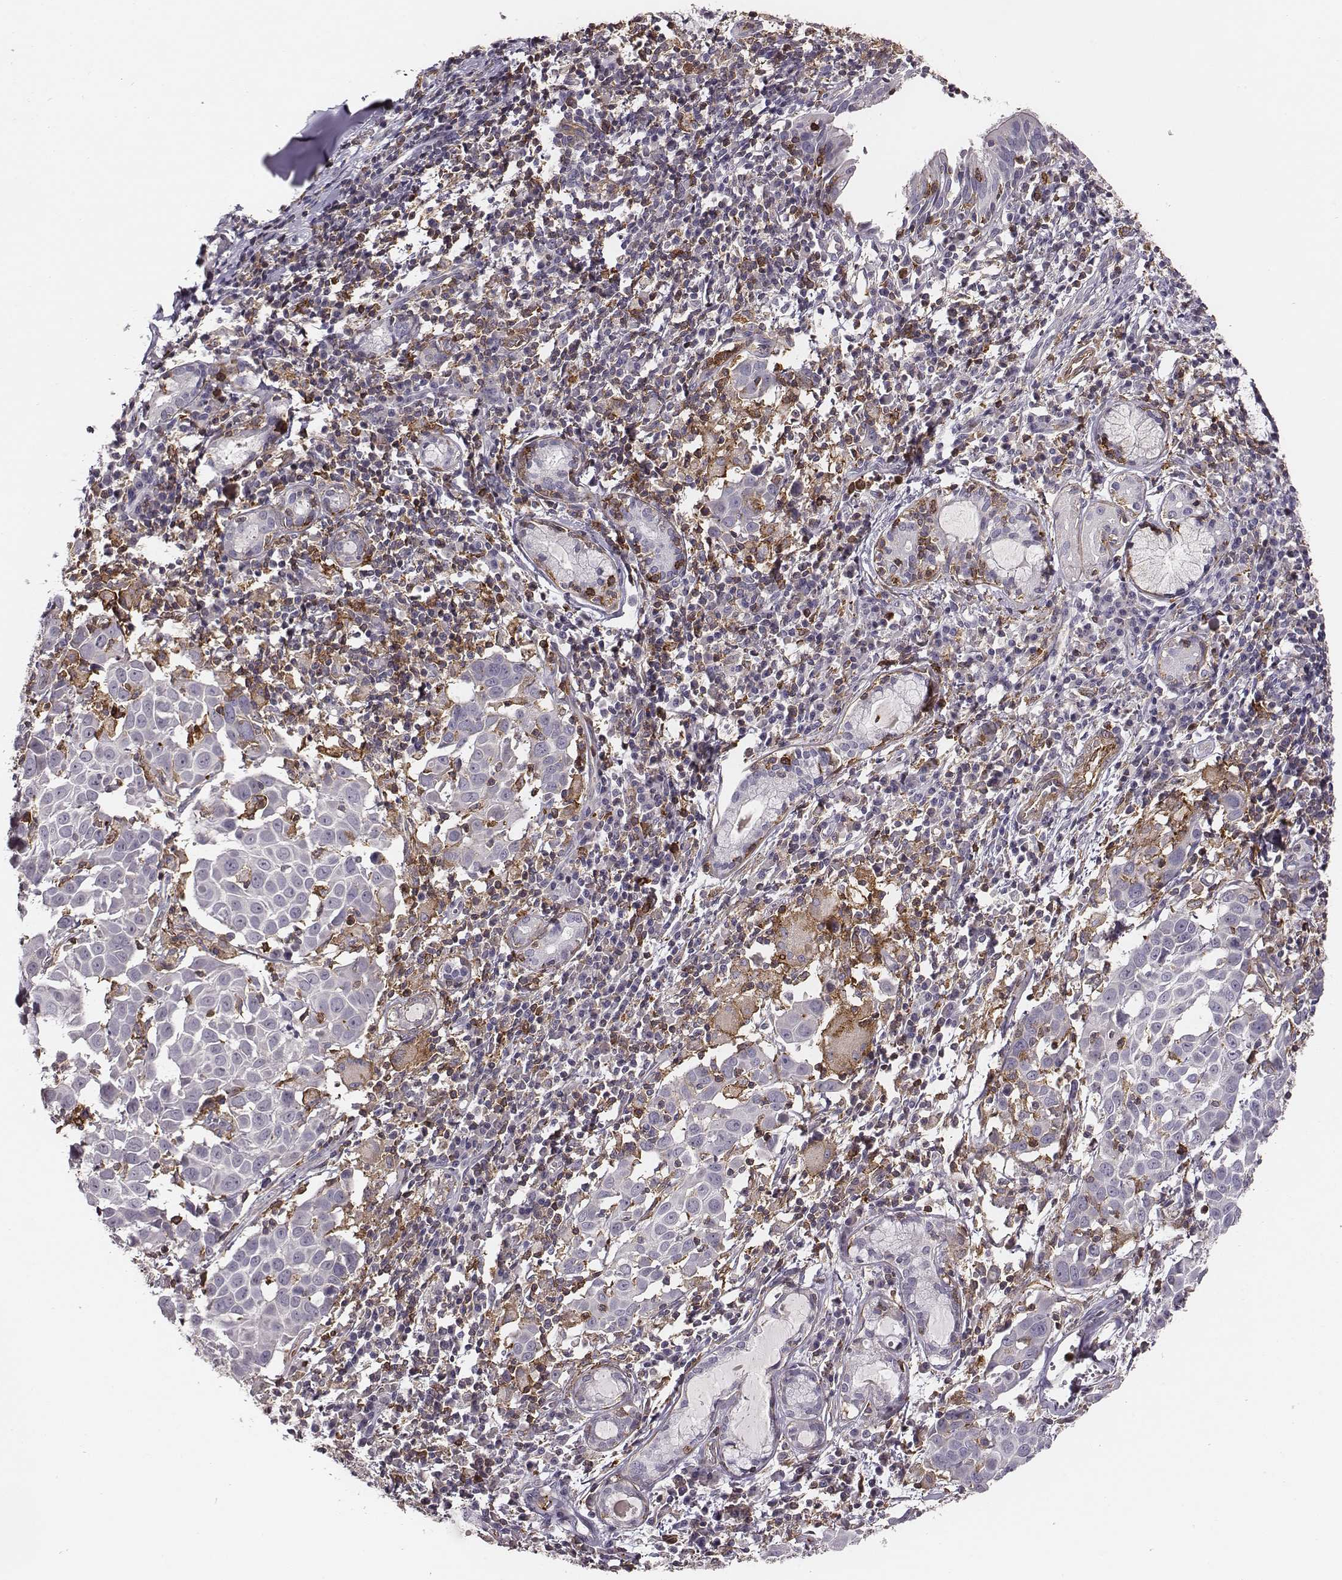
{"staining": {"intensity": "negative", "quantity": "none", "location": "none"}, "tissue": "lung cancer", "cell_type": "Tumor cells", "image_type": "cancer", "snomed": [{"axis": "morphology", "description": "Squamous cell carcinoma, NOS"}, {"axis": "topography", "description": "Lung"}], "caption": "Immunohistochemical staining of human squamous cell carcinoma (lung) shows no significant staining in tumor cells. The staining was performed using DAB (3,3'-diaminobenzidine) to visualize the protein expression in brown, while the nuclei were stained in blue with hematoxylin (Magnification: 20x).", "gene": "ZYX", "patient": {"sex": "male", "age": 57}}